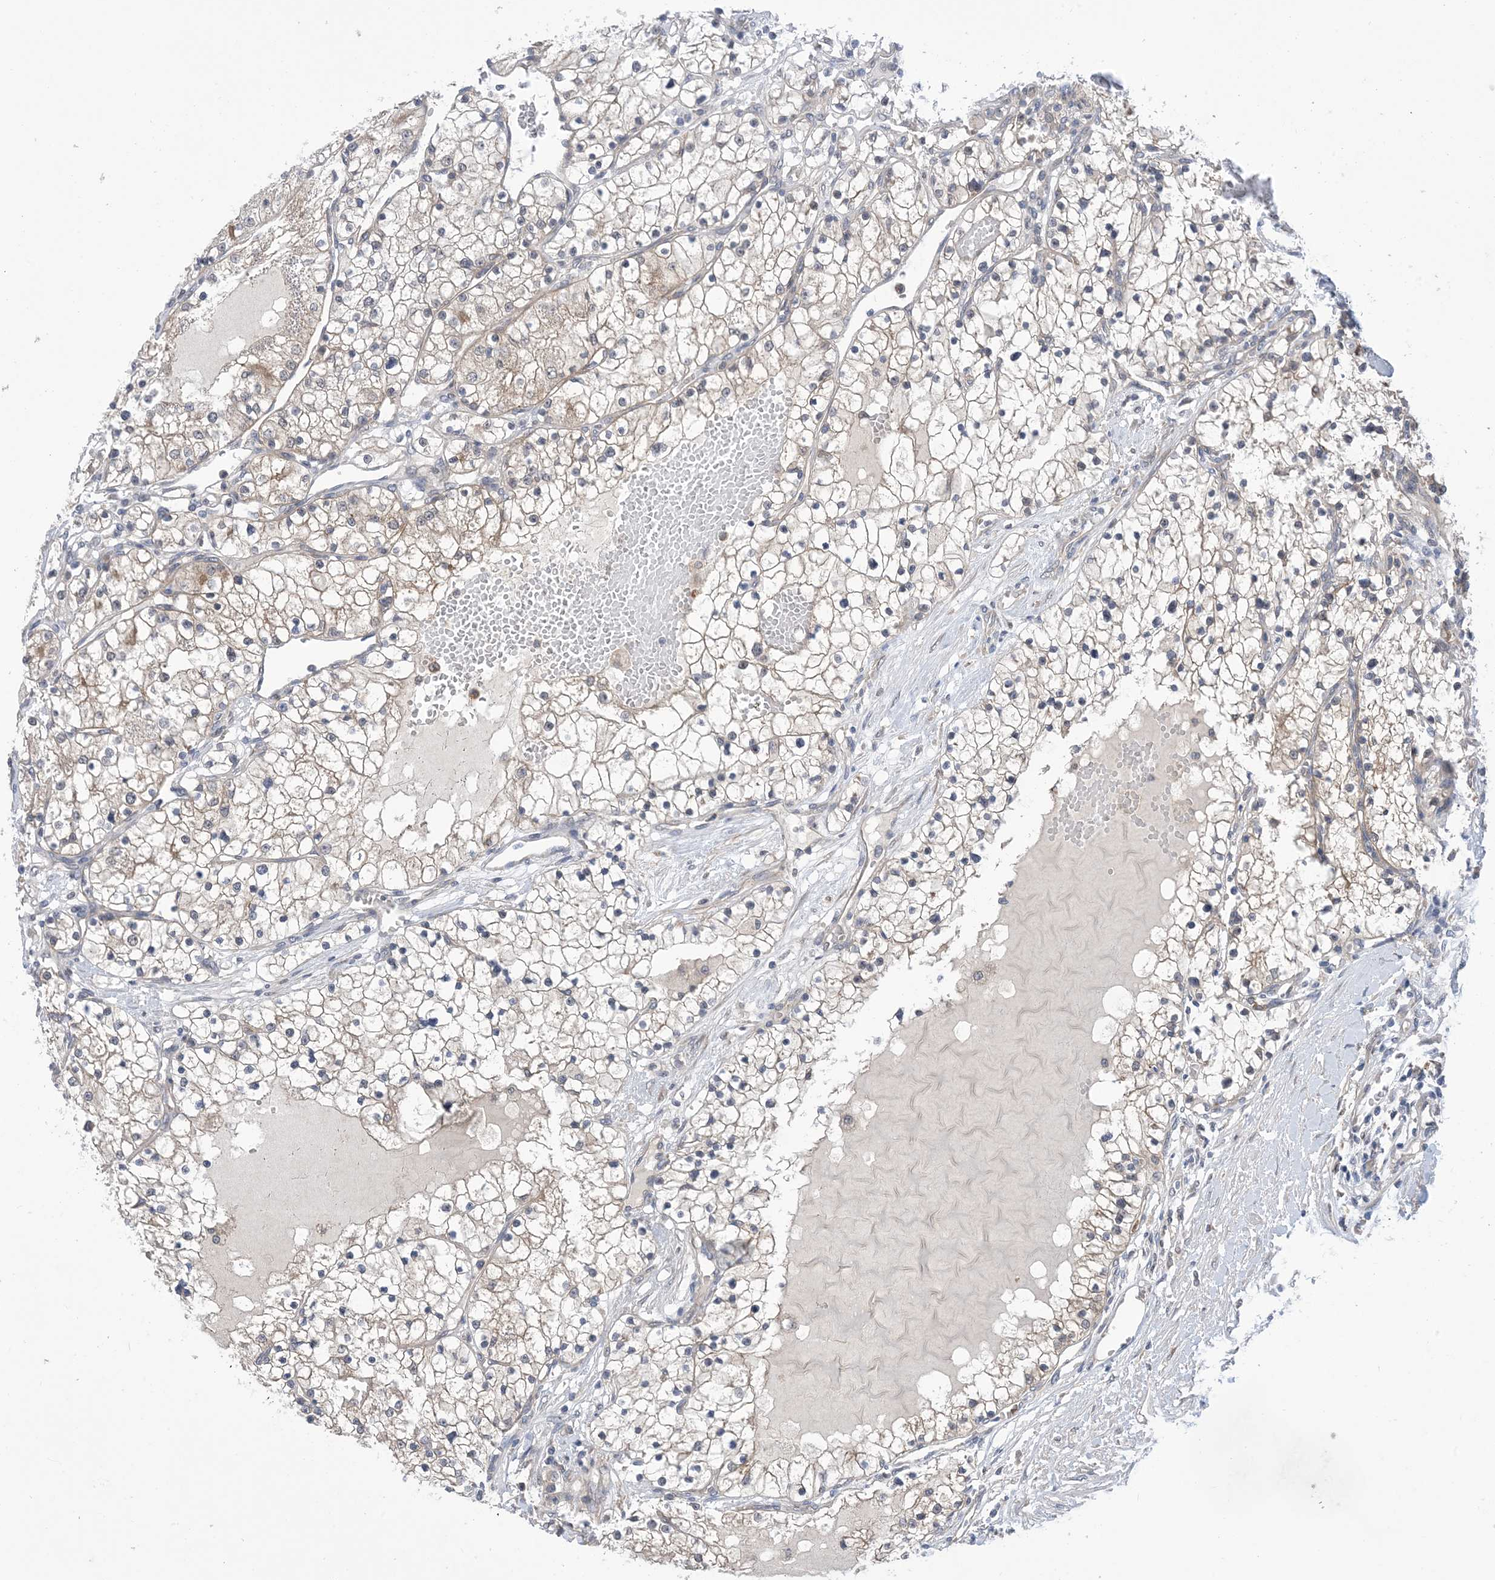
{"staining": {"intensity": "weak", "quantity": "<25%", "location": "cytoplasmic/membranous"}, "tissue": "renal cancer", "cell_type": "Tumor cells", "image_type": "cancer", "snomed": [{"axis": "morphology", "description": "Normal tissue, NOS"}, {"axis": "morphology", "description": "Adenocarcinoma, NOS"}, {"axis": "topography", "description": "Kidney"}], "caption": "Tumor cells are negative for brown protein staining in adenocarcinoma (renal). (Stains: DAB immunohistochemistry (IHC) with hematoxylin counter stain, Microscopy: brightfield microscopy at high magnification).", "gene": "EHBP1", "patient": {"sex": "male", "age": 68}}